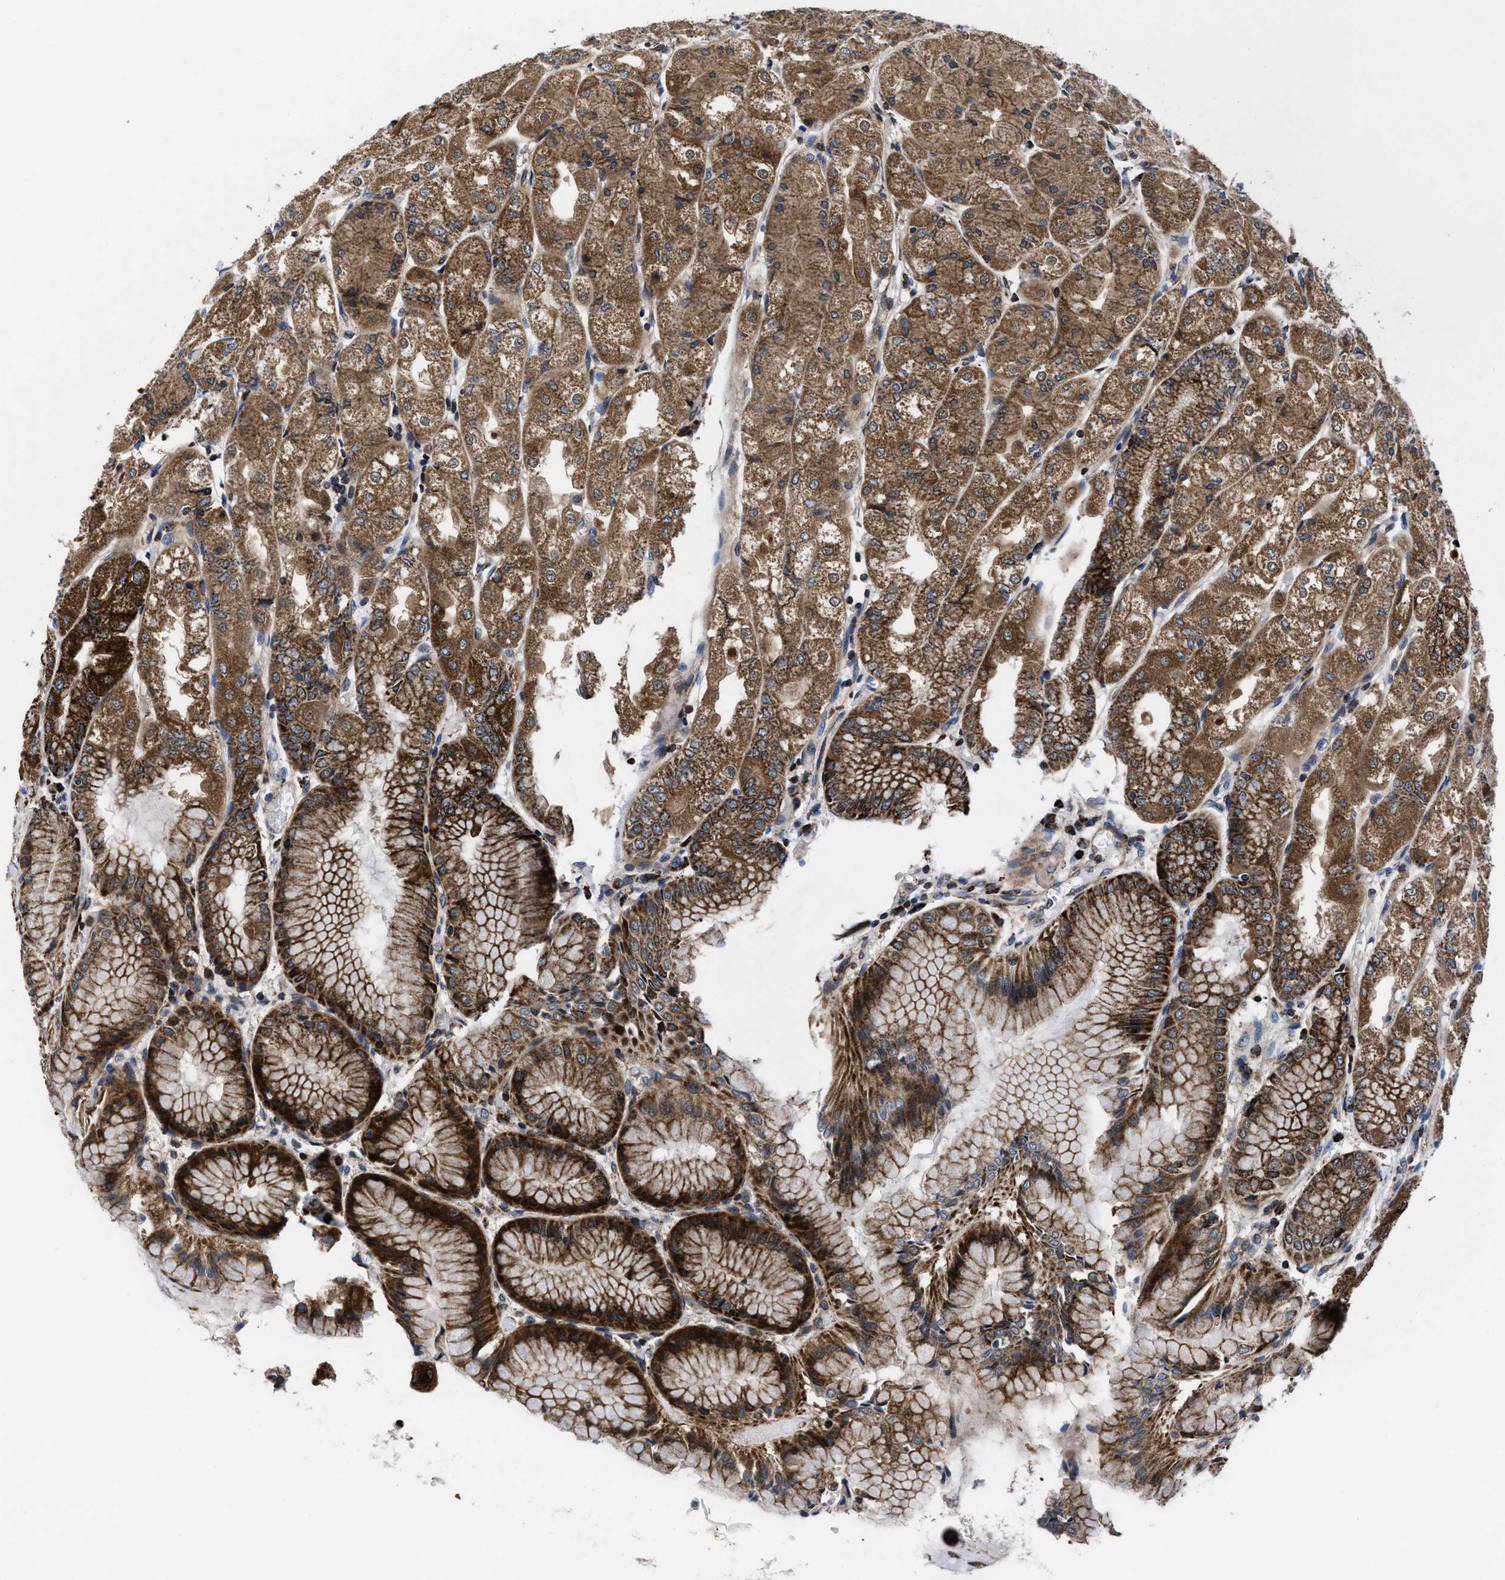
{"staining": {"intensity": "moderate", "quantity": ">75%", "location": "cytoplasmic/membranous"}, "tissue": "stomach", "cell_type": "Glandular cells", "image_type": "normal", "snomed": [{"axis": "morphology", "description": "Normal tissue, NOS"}, {"axis": "topography", "description": "Stomach, upper"}], "caption": "Immunohistochemistry of benign human stomach shows medium levels of moderate cytoplasmic/membranous expression in about >75% of glandular cells.", "gene": "PRR15L", "patient": {"sex": "male", "age": 72}}